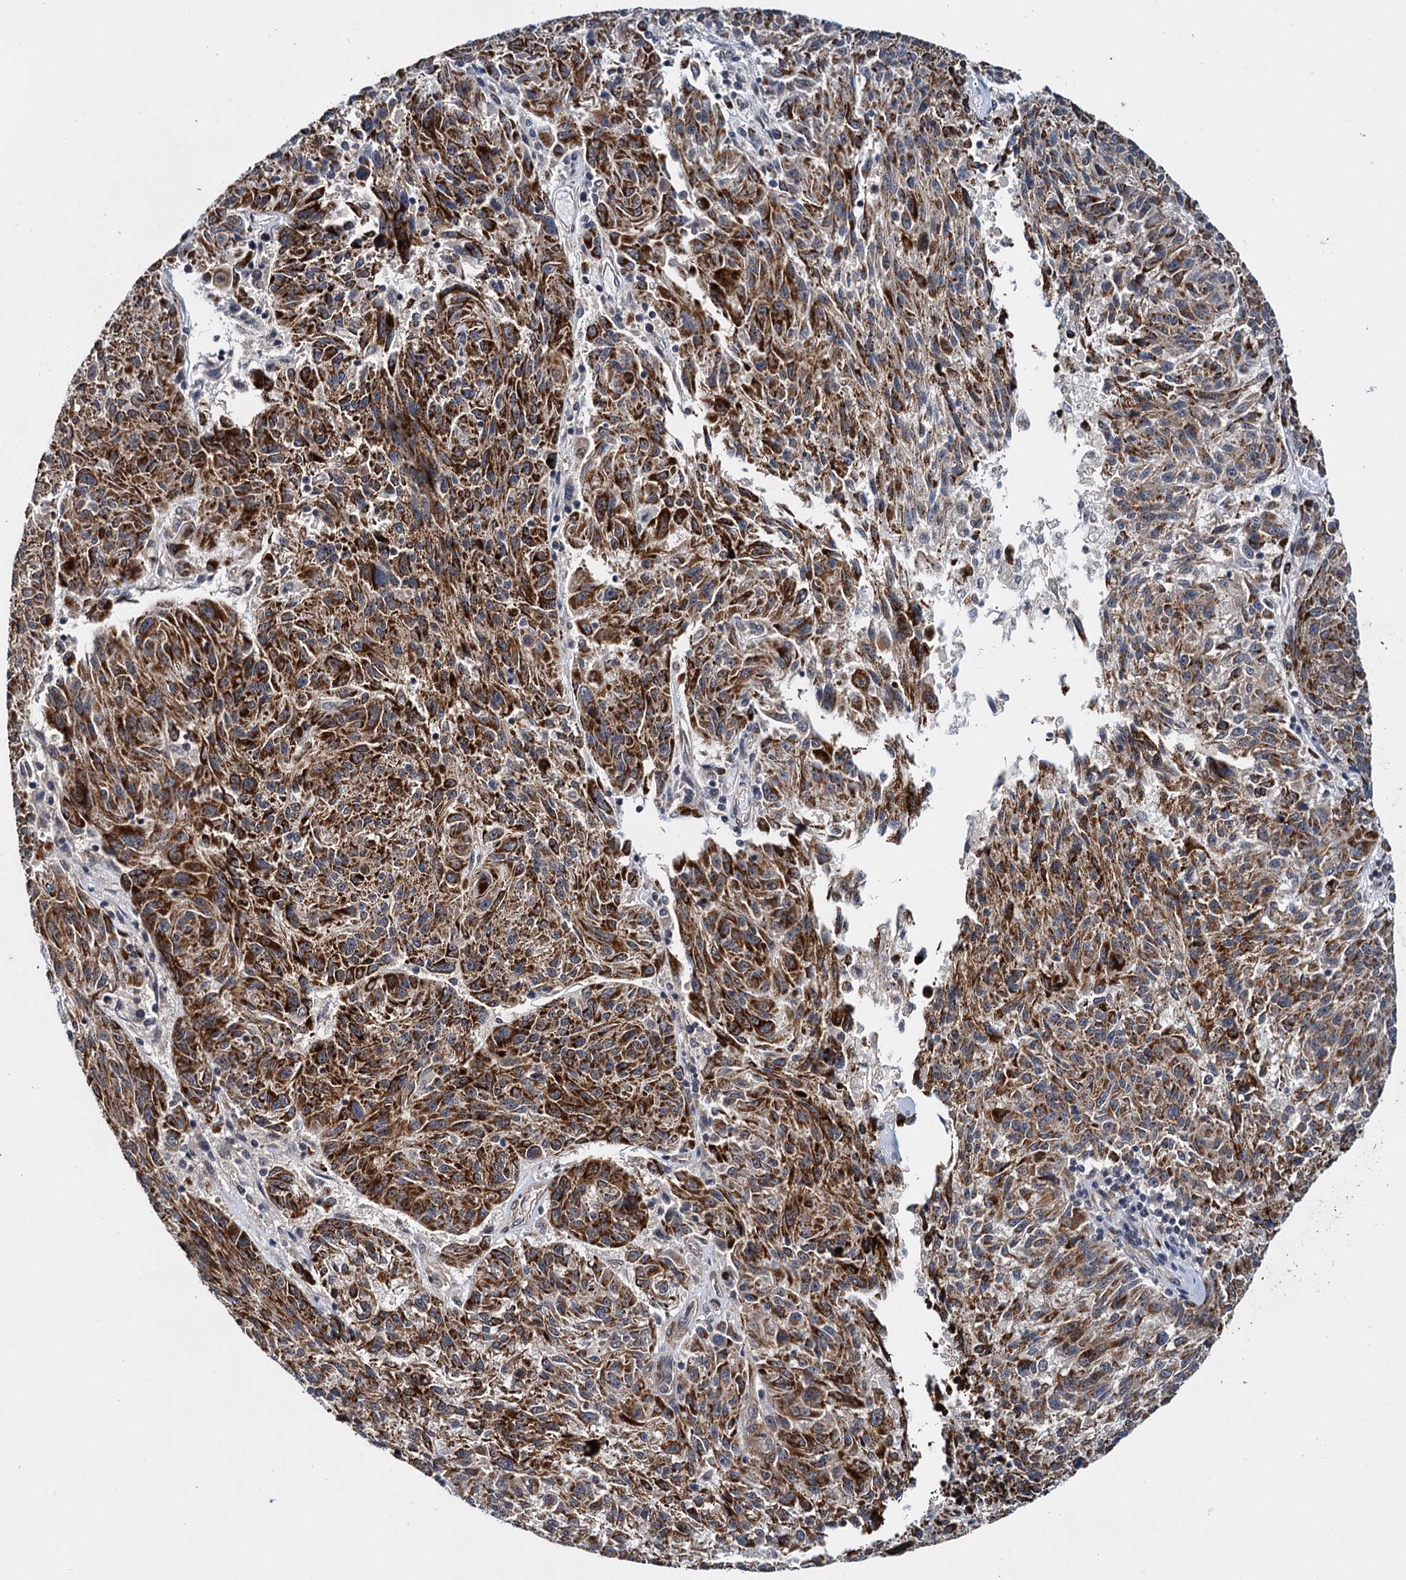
{"staining": {"intensity": "strong", "quantity": ">75%", "location": "cytoplasmic/membranous"}, "tissue": "melanoma", "cell_type": "Tumor cells", "image_type": "cancer", "snomed": [{"axis": "morphology", "description": "Malignant melanoma, NOS"}, {"axis": "topography", "description": "Skin"}], "caption": "Human melanoma stained with a protein marker demonstrates strong staining in tumor cells.", "gene": "ARHGAP42", "patient": {"sex": "male", "age": 53}}